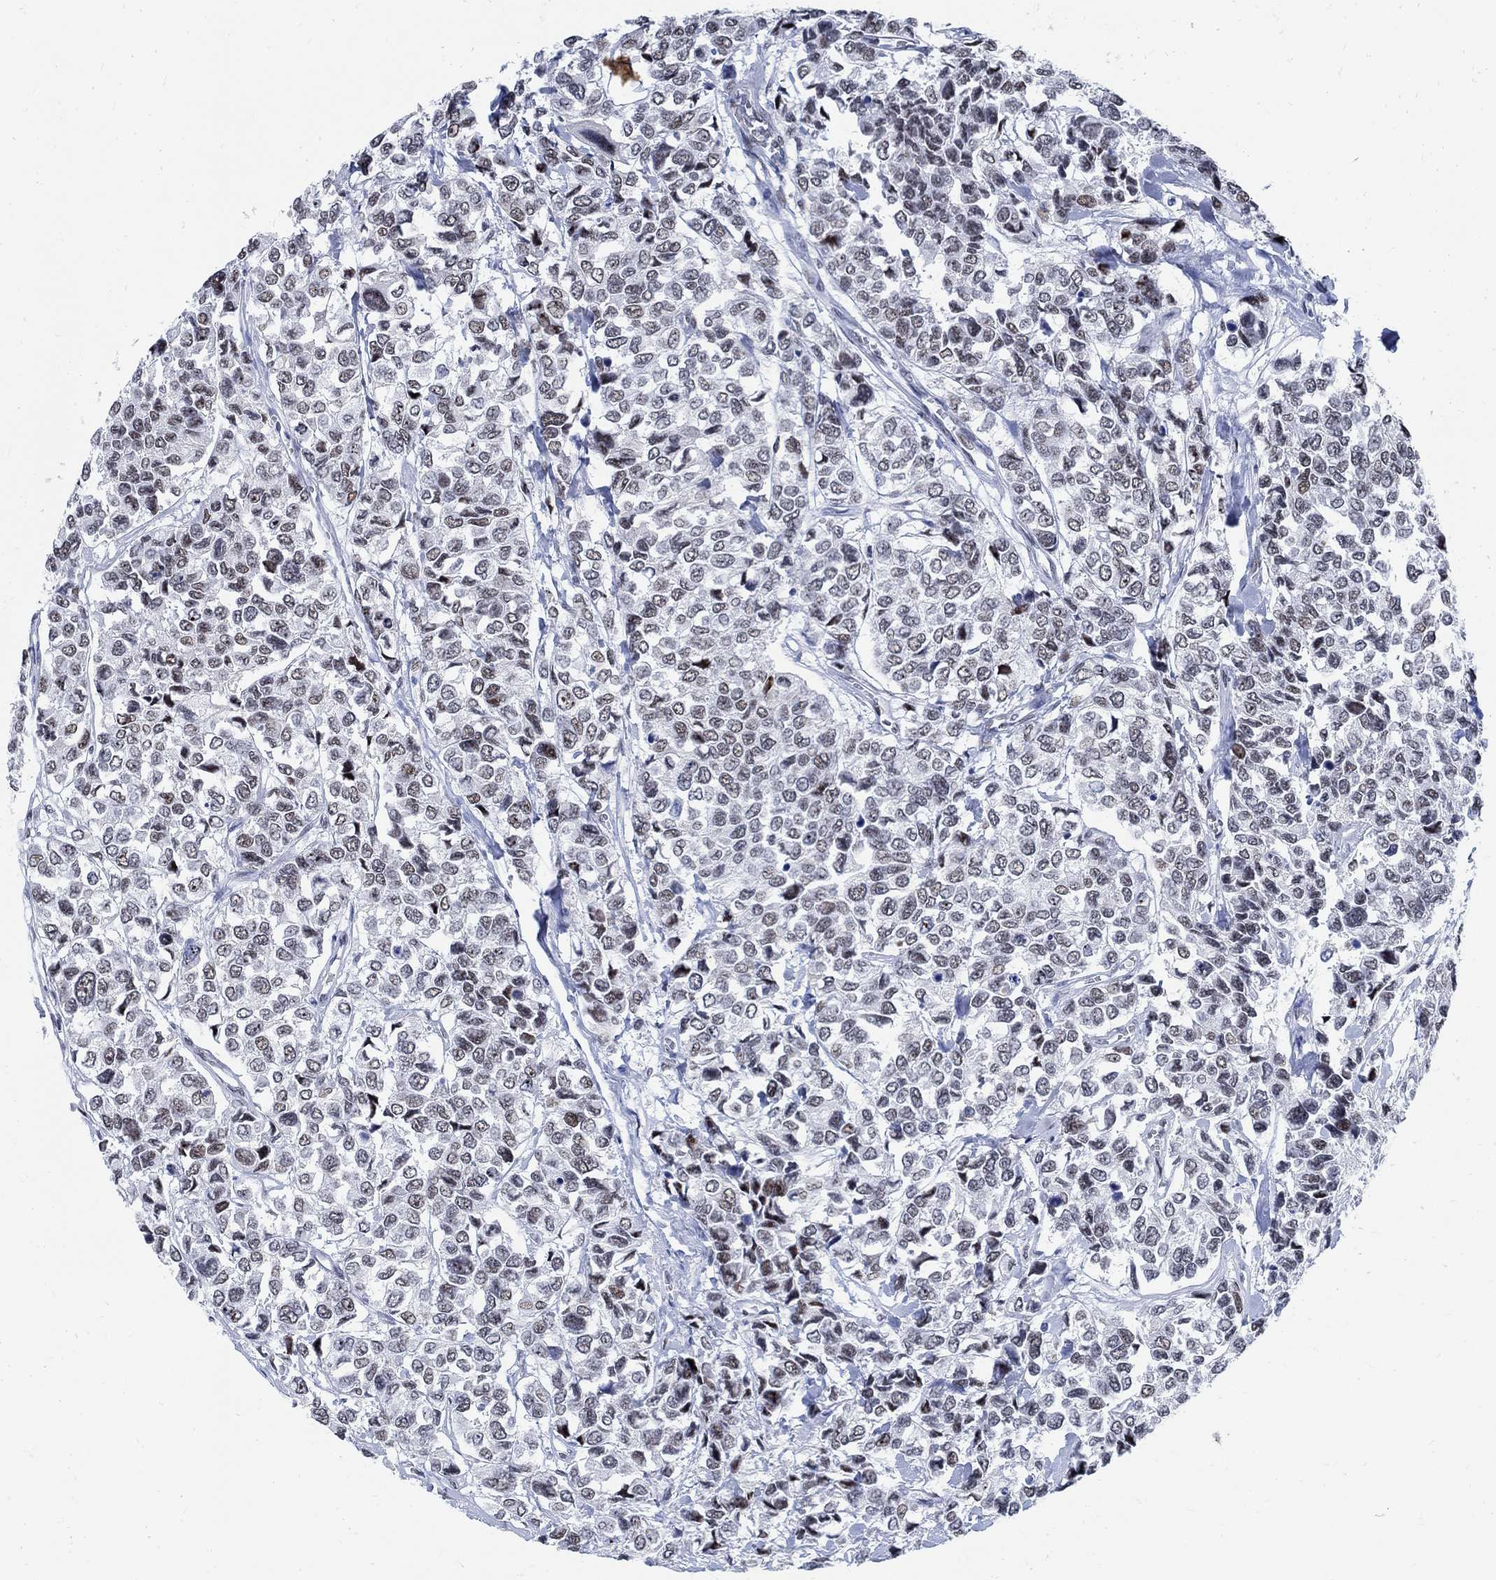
{"staining": {"intensity": "weak", "quantity": "<25%", "location": "cytoplasmic/membranous"}, "tissue": "urothelial cancer", "cell_type": "Tumor cells", "image_type": "cancer", "snomed": [{"axis": "morphology", "description": "Urothelial carcinoma, High grade"}, {"axis": "topography", "description": "Urinary bladder"}], "caption": "There is no significant positivity in tumor cells of urothelial cancer.", "gene": "DLK1", "patient": {"sex": "male", "age": 77}}